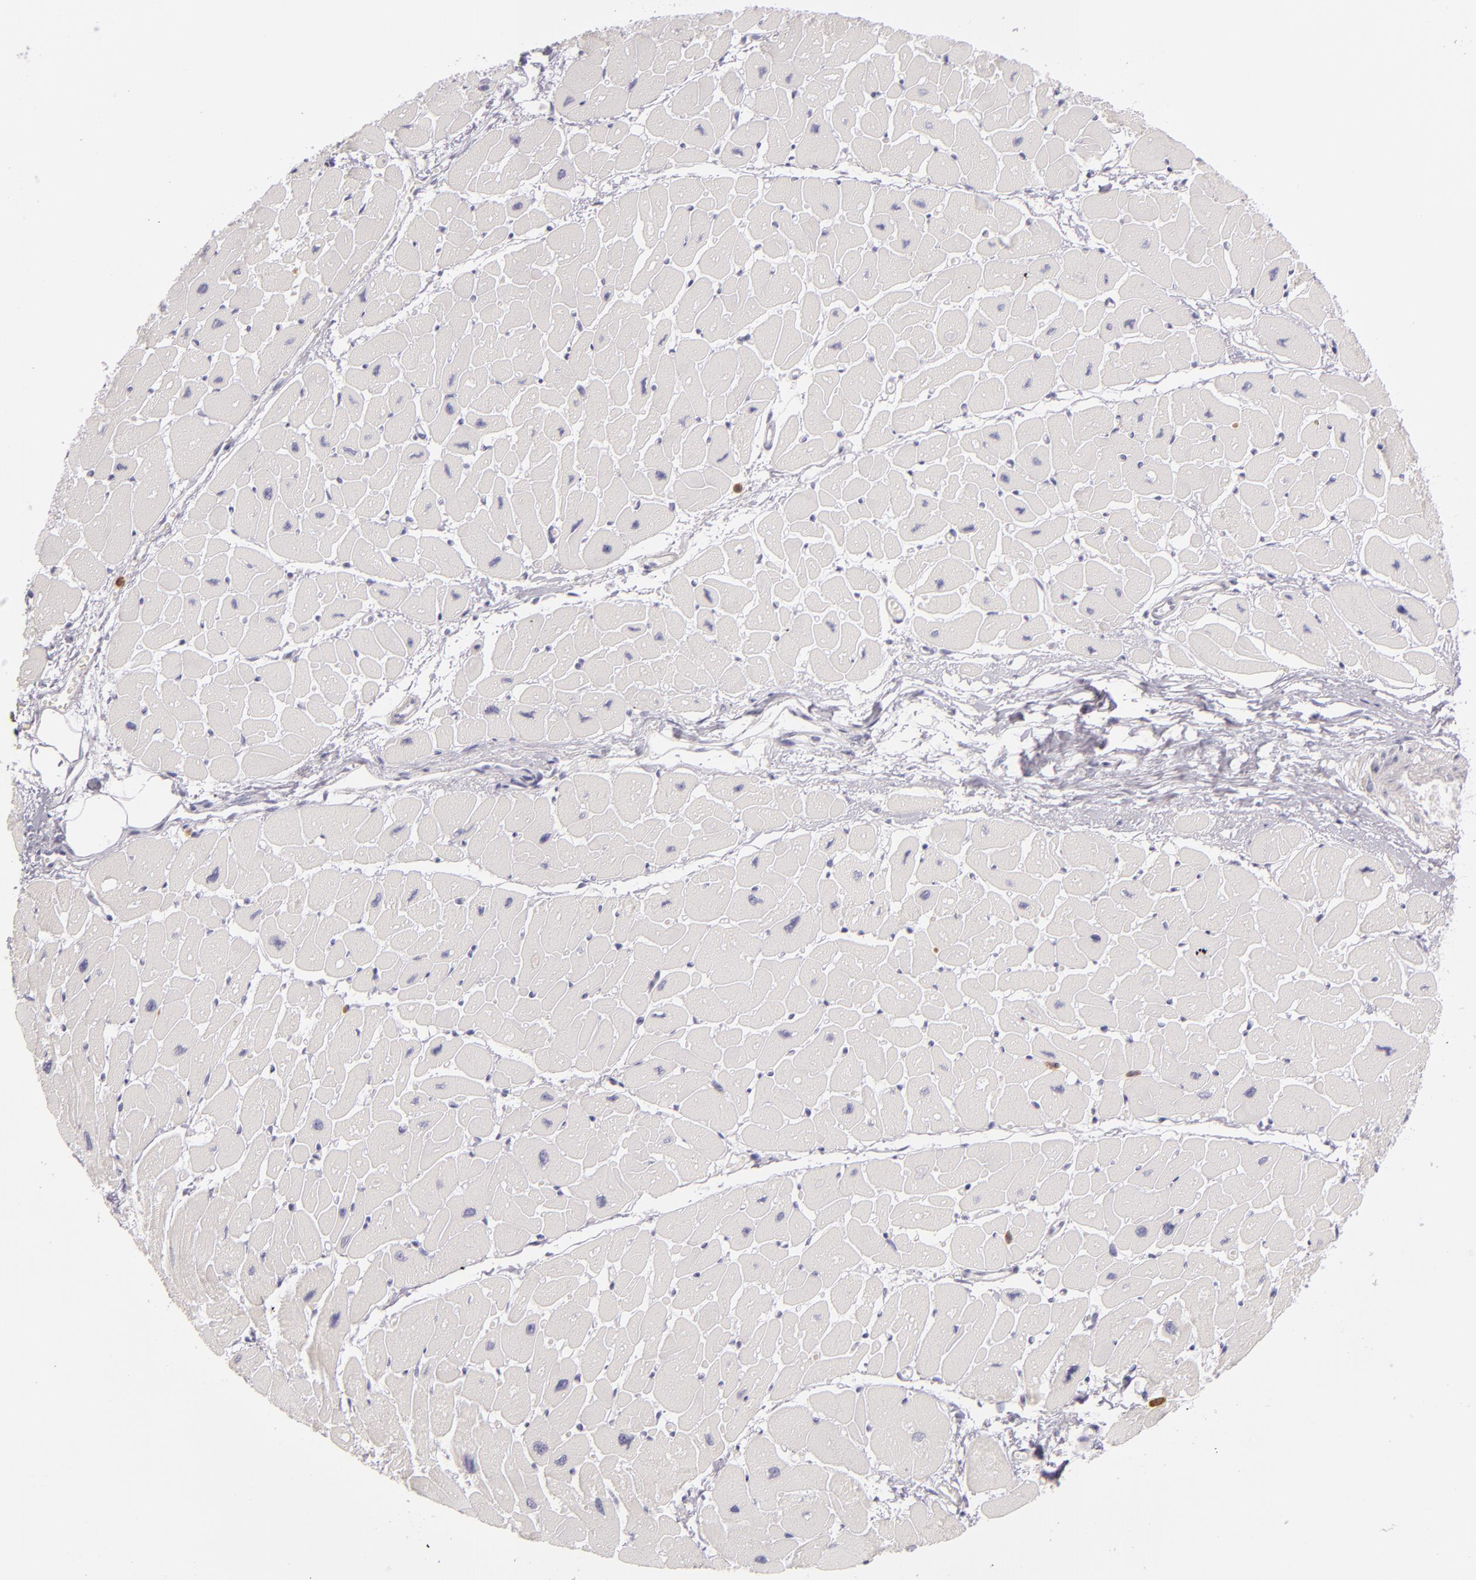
{"staining": {"intensity": "negative", "quantity": "none", "location": "none"}, "tissue": "heart muscle", "cell_type": "Cardiomyocytes", "image_type": "normal", "snomed": [{"axis": "morphology", "description": "Normal tissue, NOS"}, {"axis": "topography", "description": "Heart"}], "caption": "This is an IHC micrograph of unremarkable heart muscle. There is no positivity in cardiomyocytes.", "gene": "FAM181A", "patient": {"sex": "female", "age": 54}}